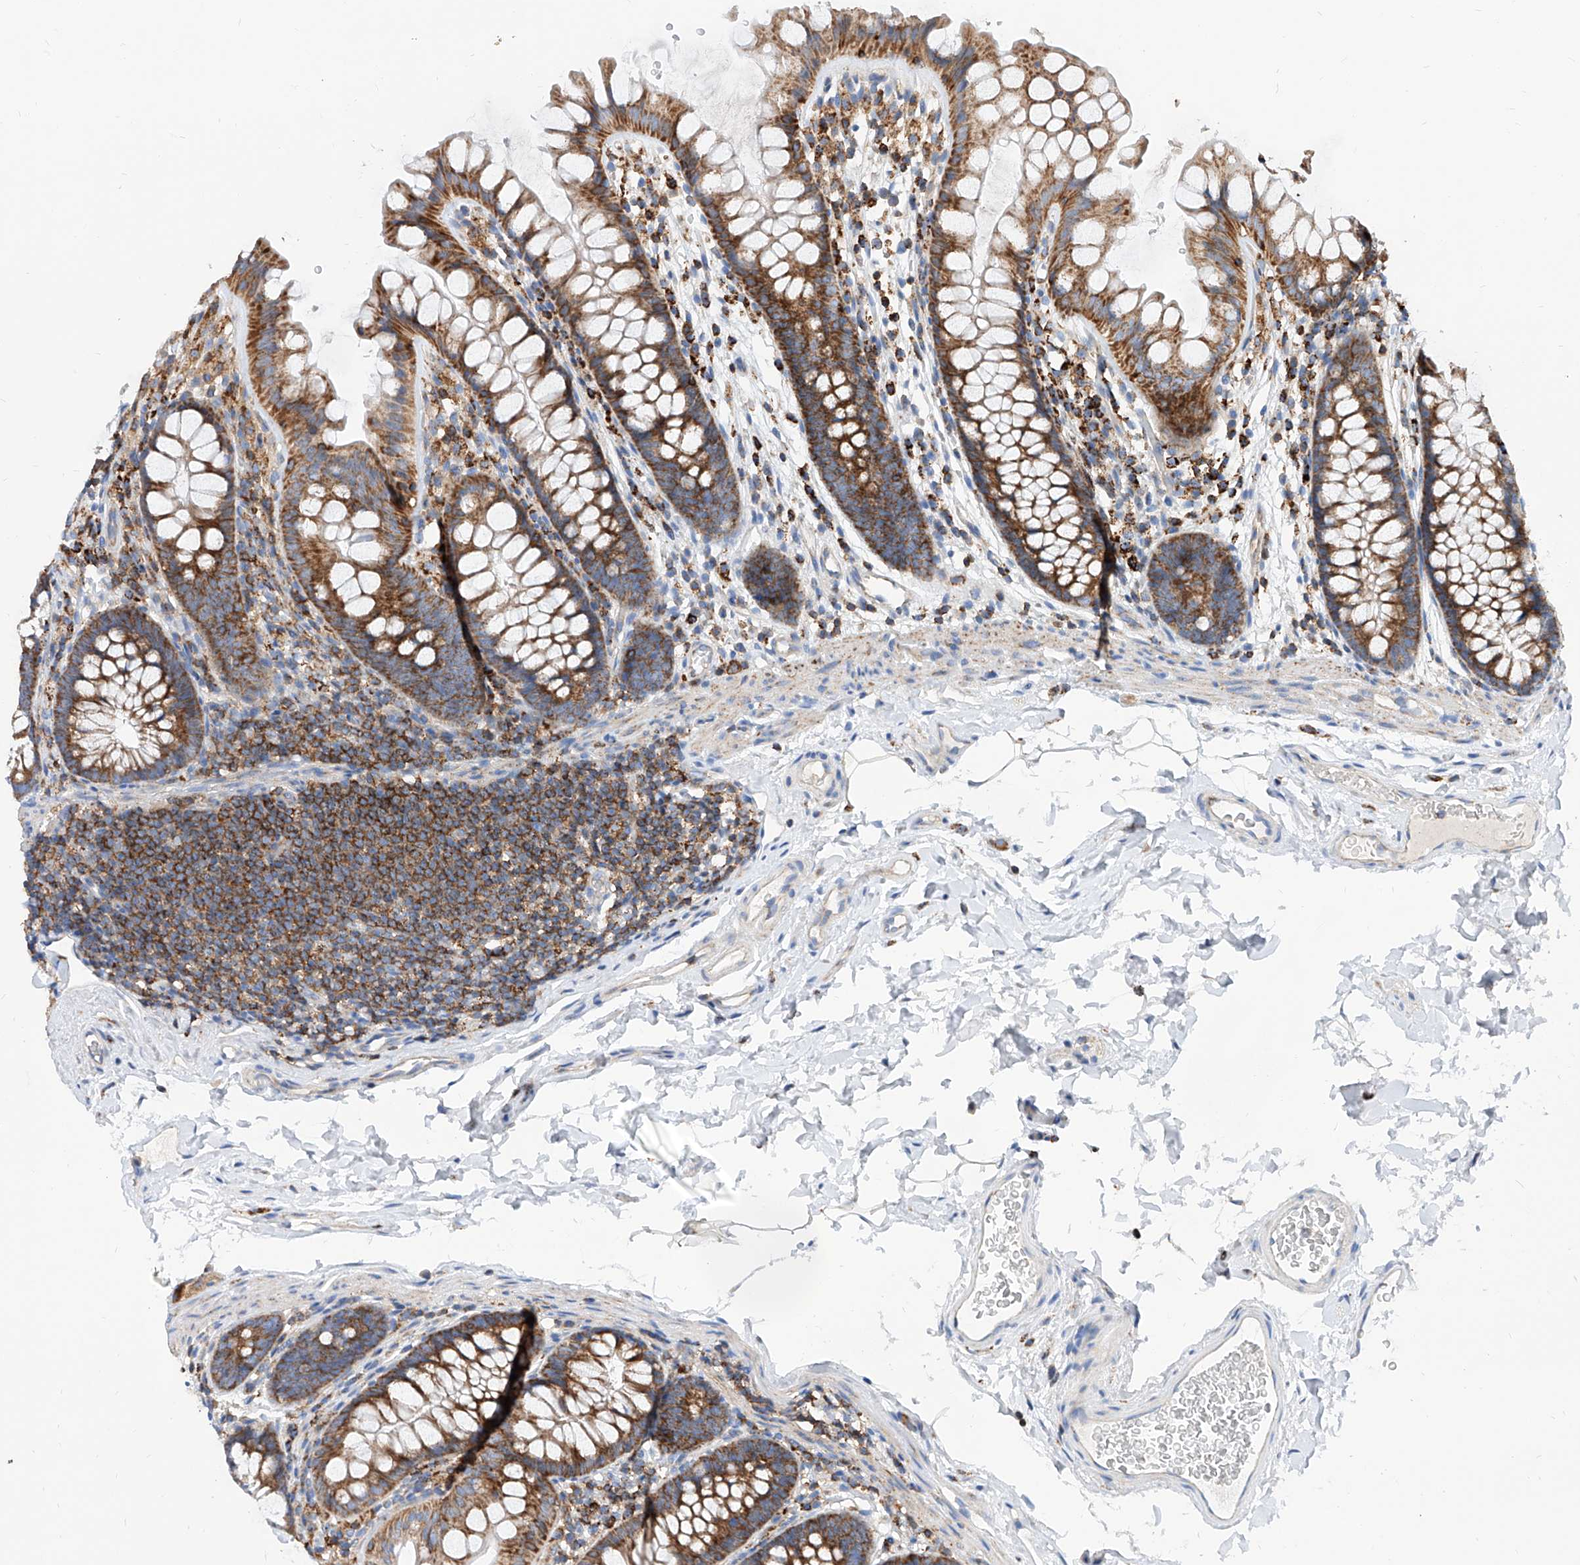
{"staining": {"intensity": "weak", "quantity": "25%-75%", "location": "cytoplasmic/membranous"}, "tissue": "colon", "cell_type": "Endothelial cells", "image_type": "normal", "snomed": [{"axis": "morphology", "description": "Normal tissue, NOS"}, {"axis": "topography", "description": "Colon"}], "caption": "Immunohistochemical staining of unremarkable colon exhibits weak cytoplasmic/membranous protein positivity in about 25%-75% of endothelial cells.", "gene": "CPNE5", "patient": {"sex": "female", "age": 62}}